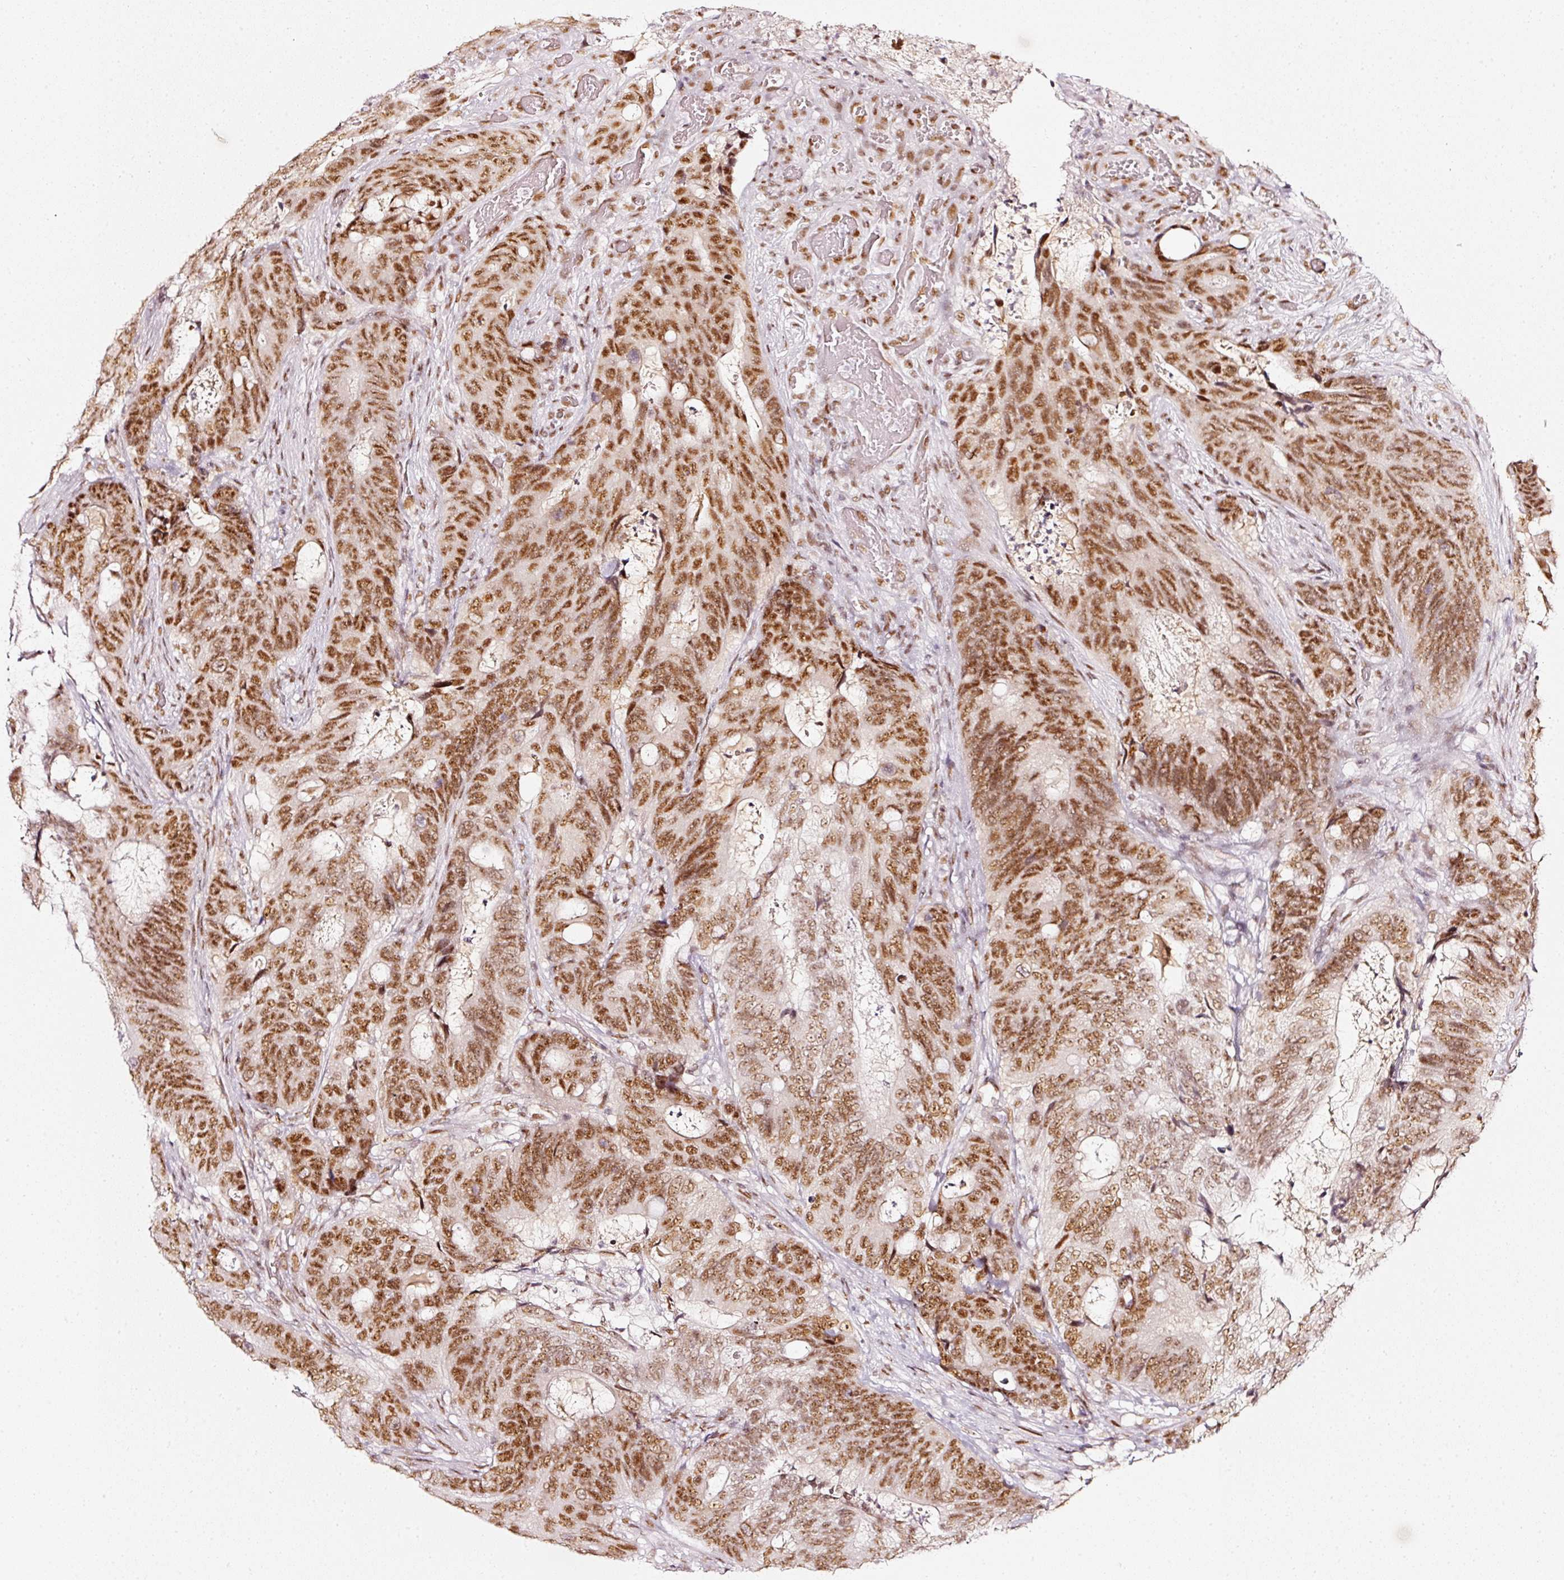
{"staining": {"intensity": "strong", "quantity": ">75%", "location": "nuclear"}, "tissue": "colorectal cancer", "cell_type": "Tumor cells", "image_type": "cancer", "snomed": [{"axis": "morphology", "description": "Adenocarcinoma, NOS"}, {"axis": "topography", "description": "Colon"}], "caption": "IHC photomicrograph of colorectal cancer (adenocarcinoma) stained for a protein (brown), which shows high levels of strong nuclear positivity in about >75% of tumor cells.", "gene": "PPP1R10", "patient": {"sex": "female", "age": 82}}